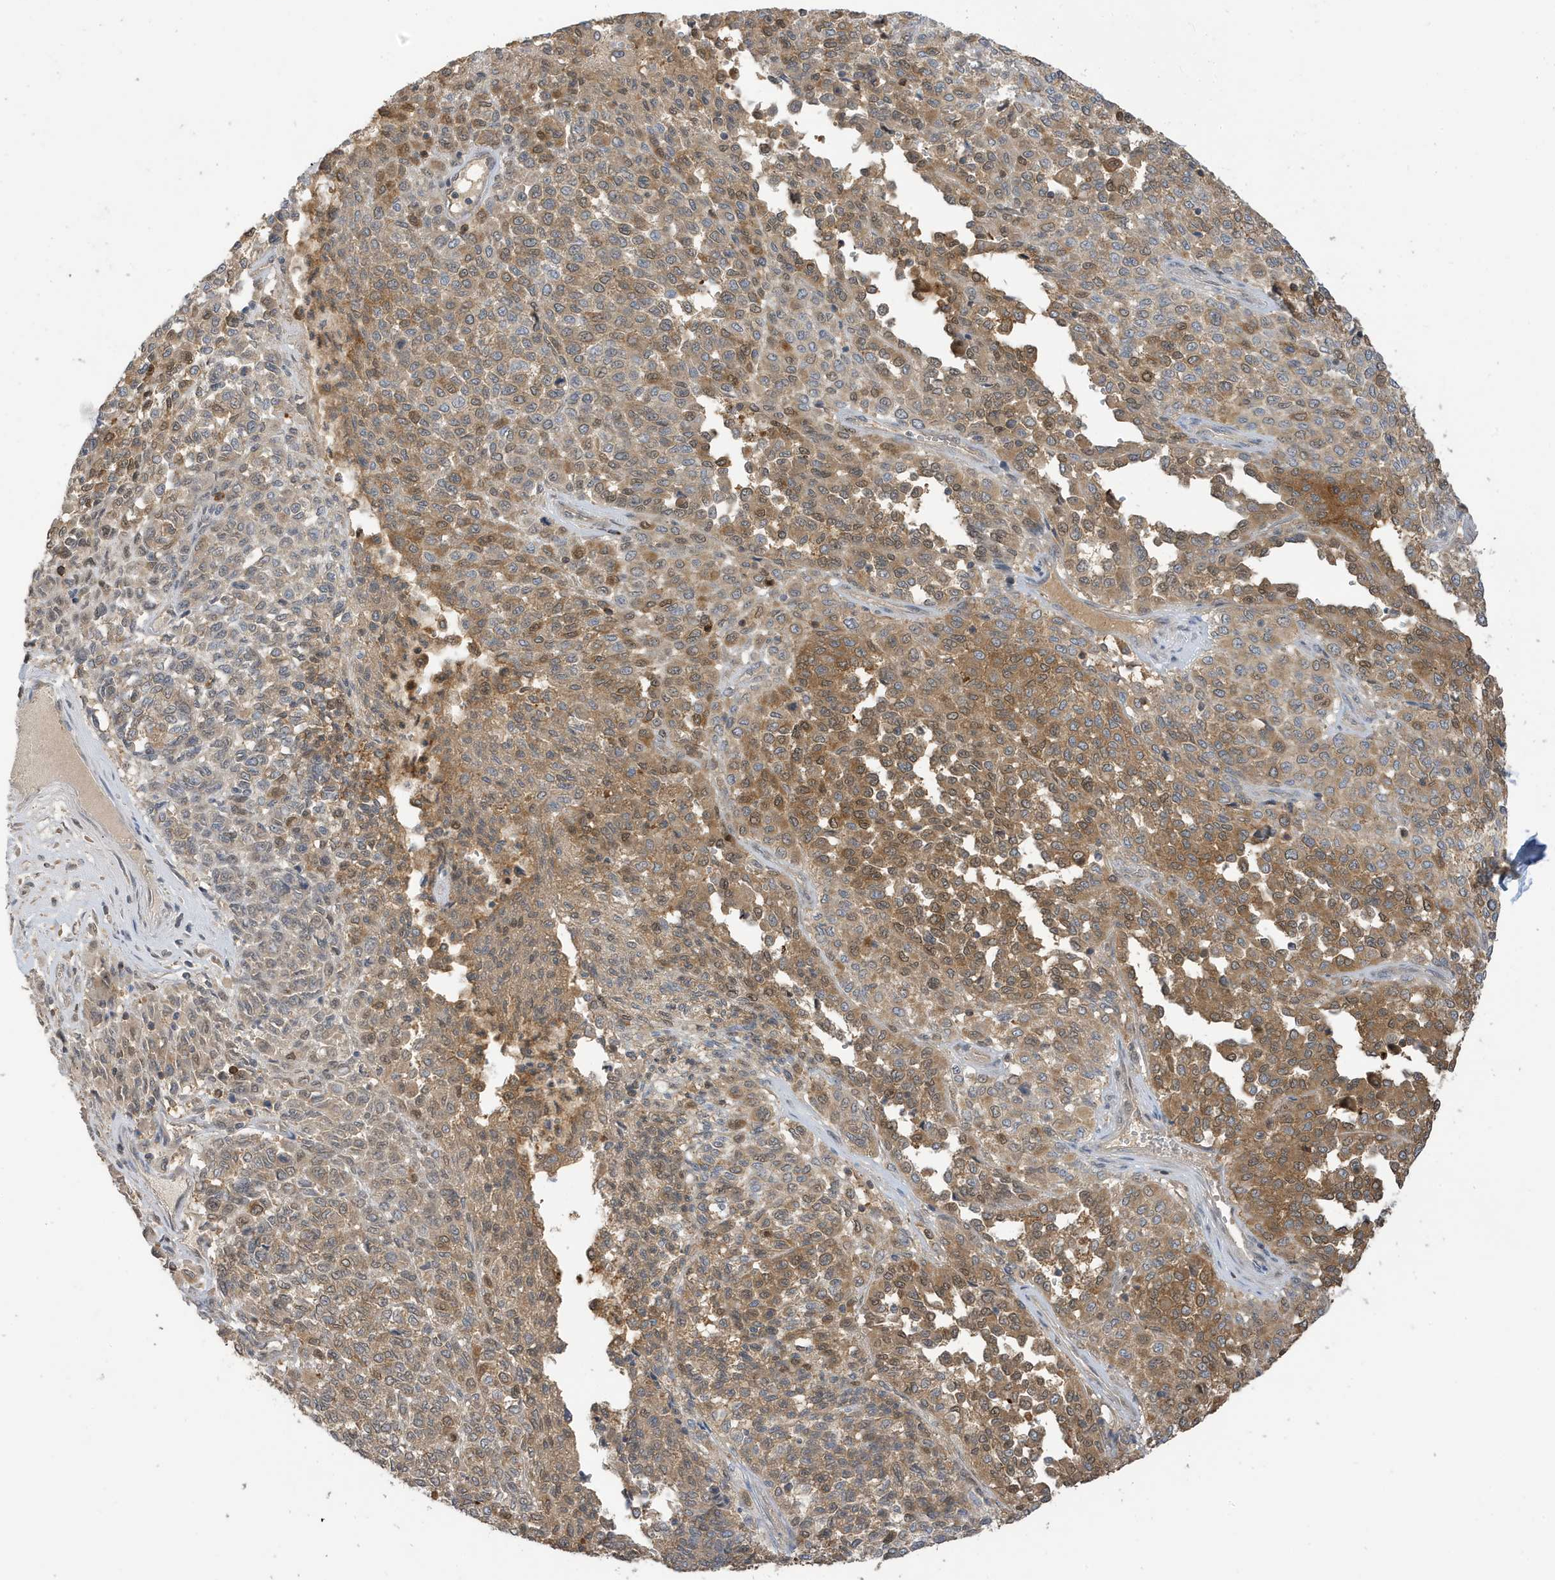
{"staining": {"intensity": "moderate", "quantity": ">75%", "location": "cytoplasmic/membranous"}, "tissue": "melanoma", "cell_type": "Tumor cells", "image_type": "cancer", "snomed": [{"axis": "morphology", "description": "Malignant melanoma, Metastatic site"}, {"axis": "topography", "description": "Pancreas"}], "caption": "Immunohistochemistry histopathology image of neoplastic tissue: human melanoma stained using immunohistochemistry demonstrates medium levels of moderate protein expression localized specifically in the cytoplasmic/membranous of tumor cells, appearing as a cytoplasmic/membranous brown color.", "gene": "TAB3", "patient": {"sex": "female", "age": 30}}